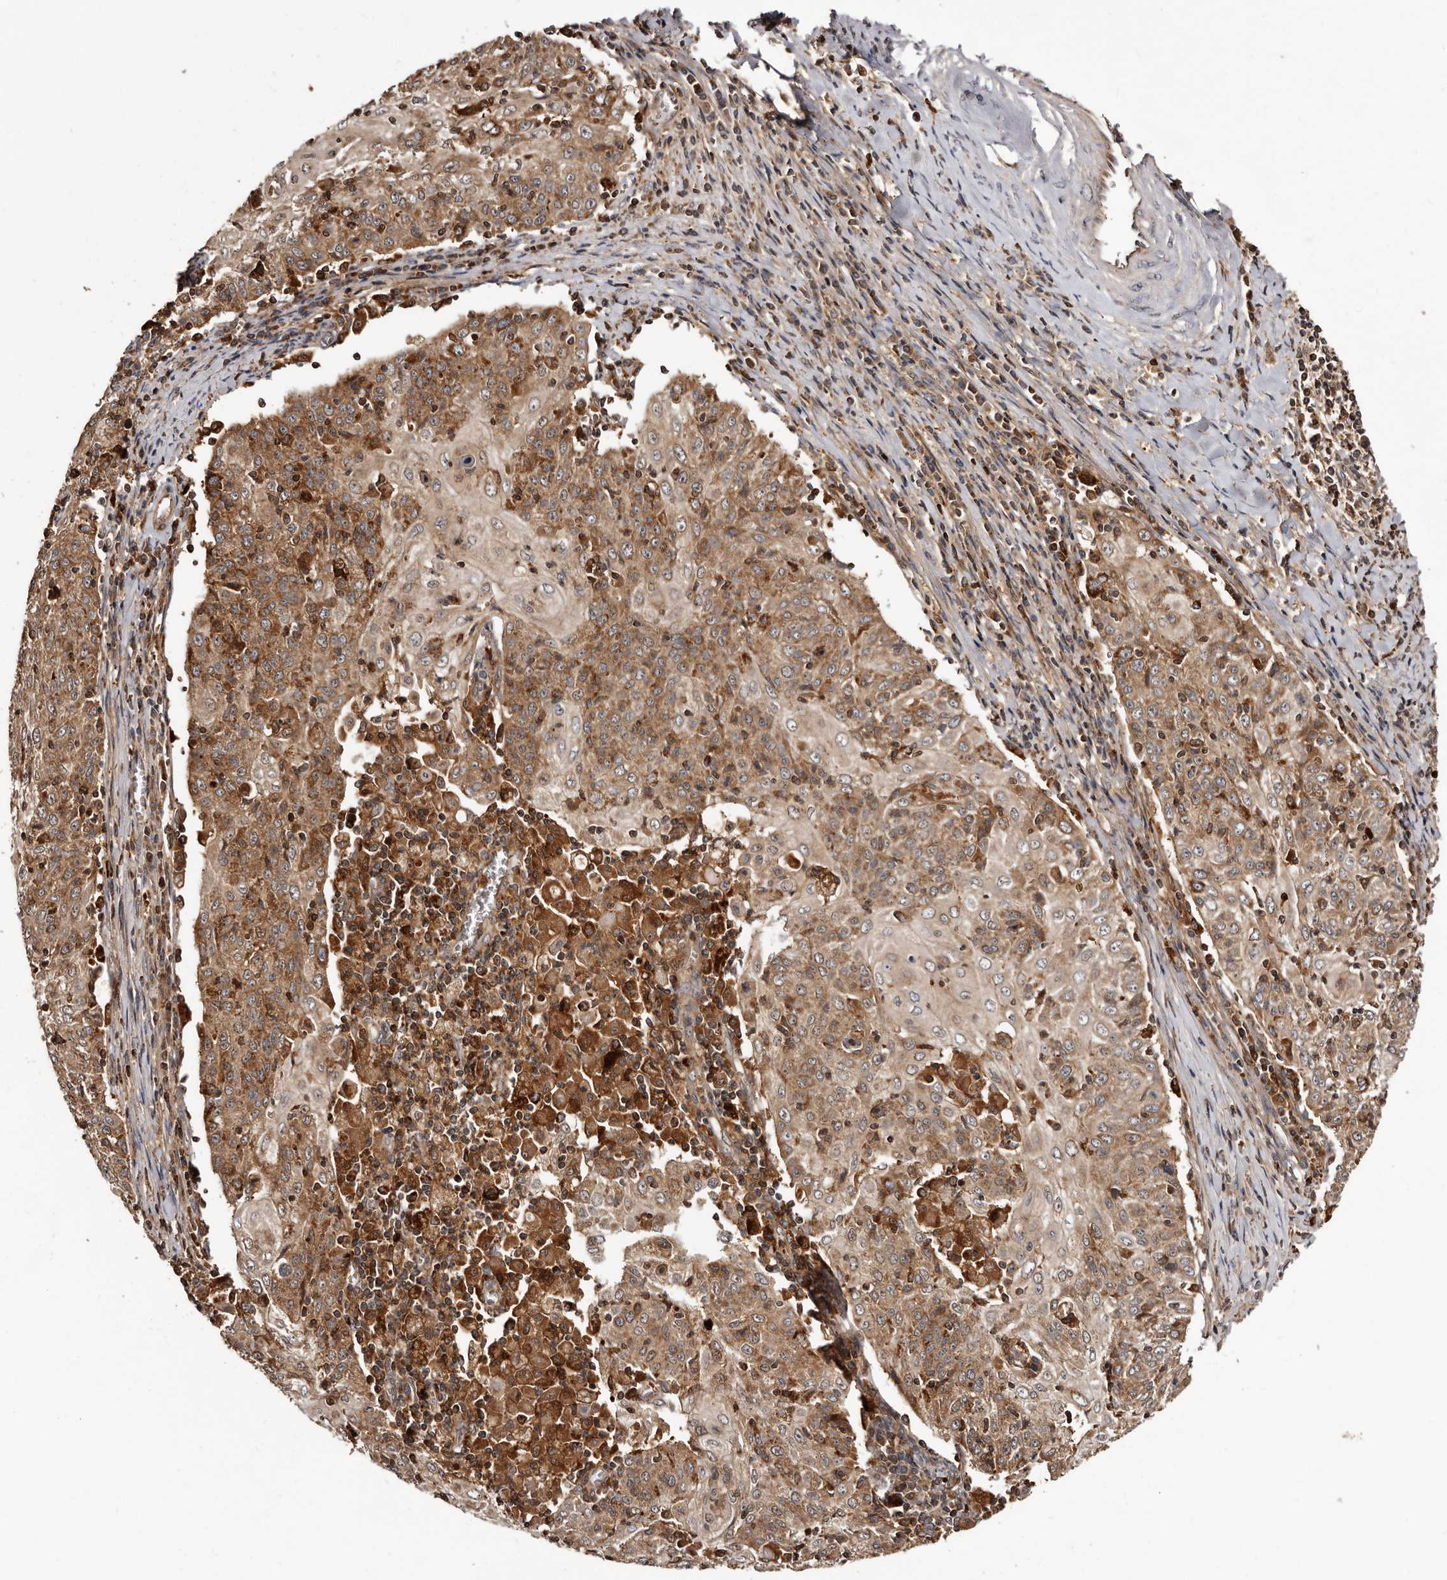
{"staining": {"intensity": "moderate", "quantity": ">75%", "location": "cytoplasmic/membranous"}, "tissue": "cervical cancer", "cell_type": "Tumor cells", "image_type": "cancer", "snomed": [{"axis": "morphology", "description": "Squamous cell carcinoma, NOS"}, {"axis": "topography", "description": "Cervix"}], "caption": "Cervical cancer (squamous cell carcinoma) was stained to show a protein in brown. There is medium levels of moderate cytoplasmic/membranous staining in about >75% of tumor cells.", "gene": "BAX", "patient": {"sex": "female", "age": 48}}